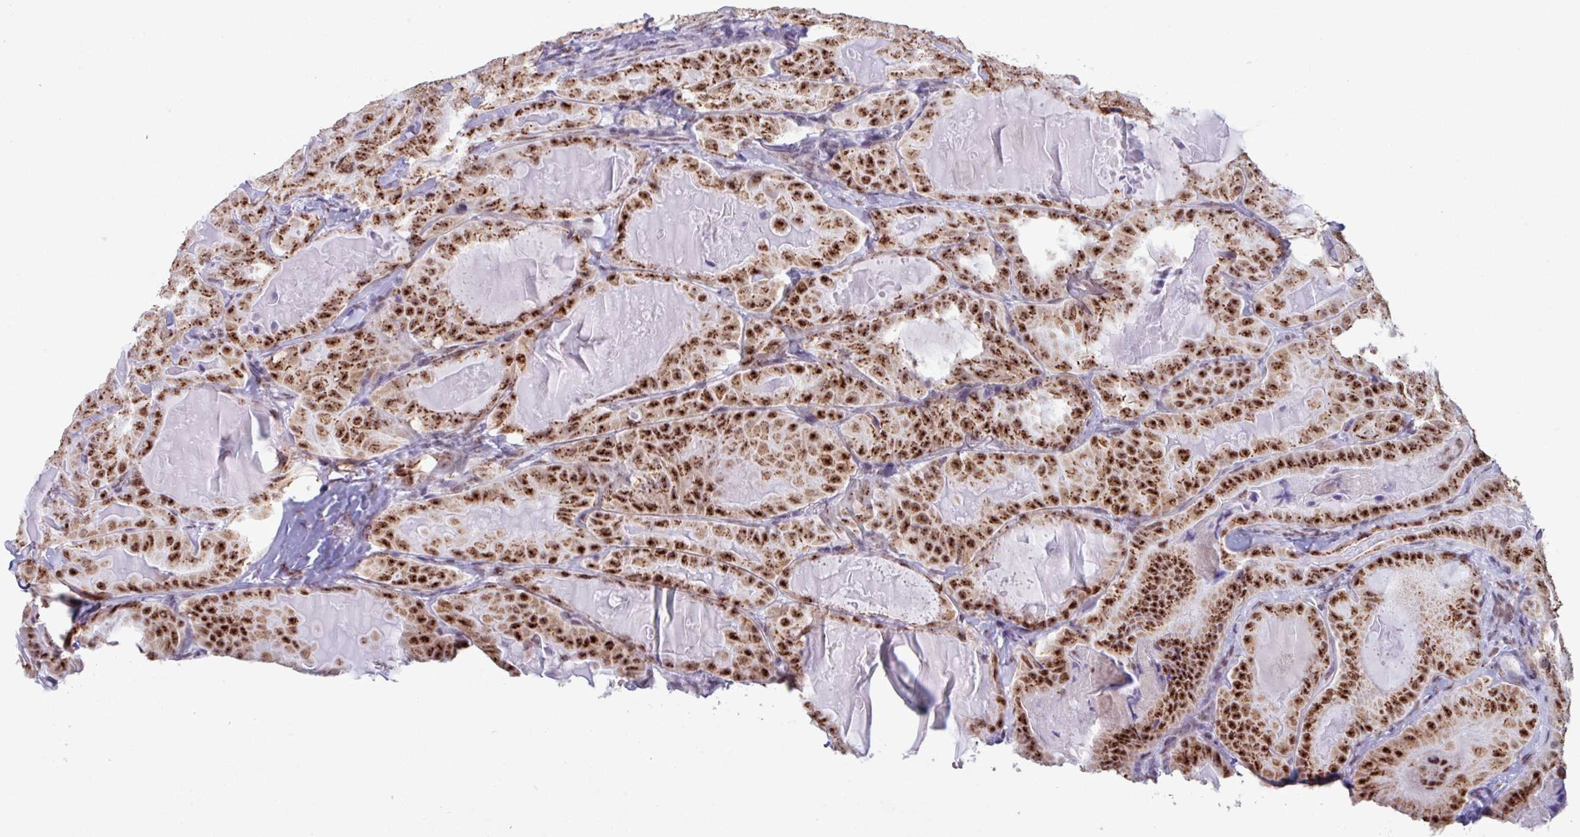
{"staining": {"intensity": "strong", "quantity": ">75%", "location": "cytoplasmic/membranous,nuclear"}, "tissue": "thyroid cancer", "cell_type": "Tumor cells", "image_type": "cancer", "snomed": [{"axis": "morphology", "description": "Papillary adenocarcinoma, NOS"}, {"axis": "topography", "description": "Thyroid gland"}], "caption": "Strong cytoplasmic/membranous and nuclear protein staining is present in approximately >75% of tumor cells in thyroid papillary adenocarcinoma.", "gene": "PUF60", "patient": {"sex": "female", "age": 68}}